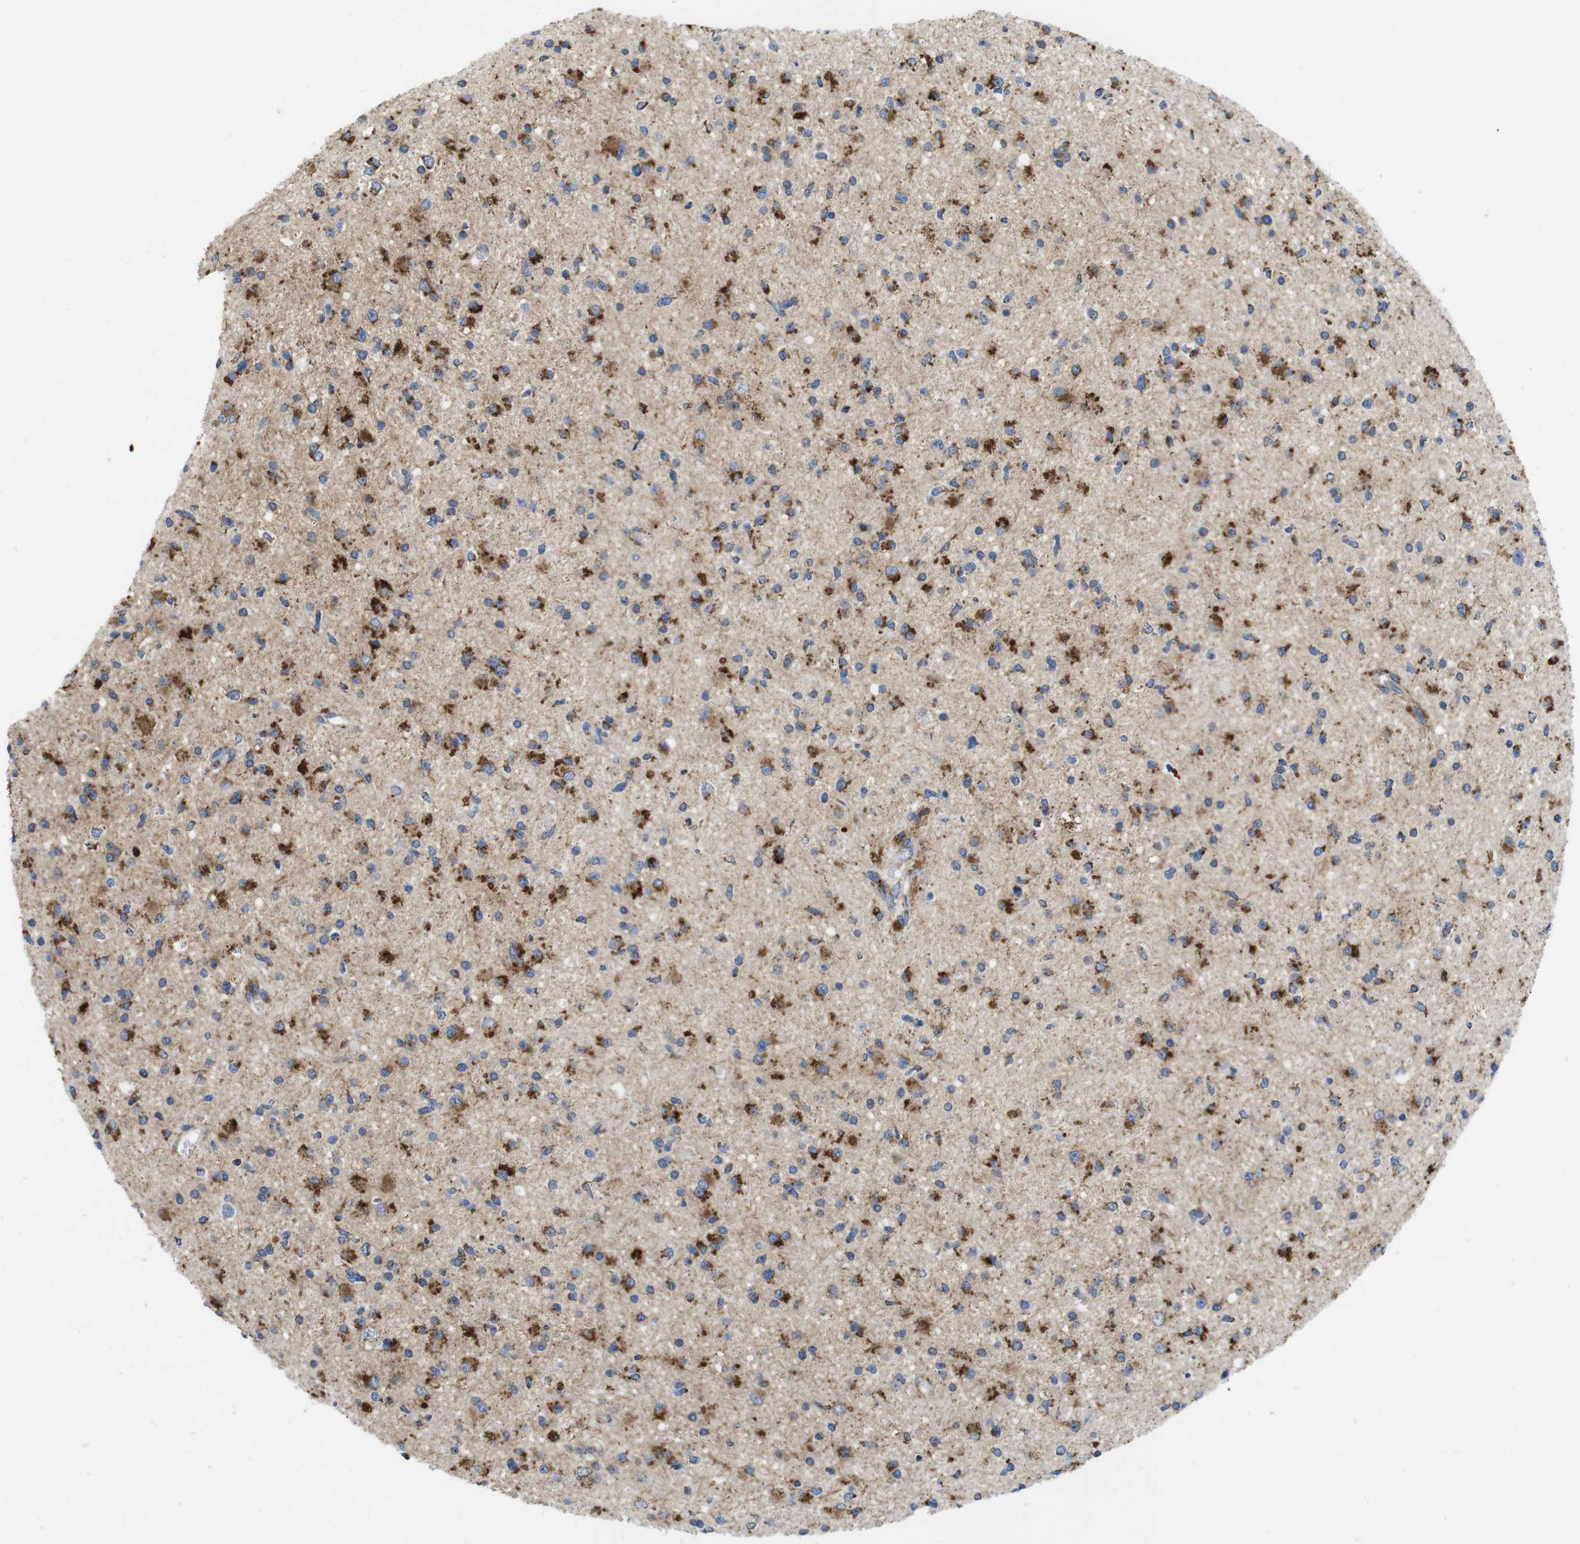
{"staining": {"intensity": "moderate", "quantity": "25%-75%", "location": "cytoplasmic/membranous"}, "tissue": "glioma", "cell_type": "Tumor cells", "image_type": "cancer", "snomed": [{"axis": "morphology", "description": "Glioma, malignant, High grade"}, {"axis": "topography", "description": "Brain"}], "caption": "An IHC image of neoplastic tissue is shown. Protein staining in brown highlights moderate cytoplasmic/membranous positivity in glioma within tumor cells.", "gene": "TMEM192", "patient": {"sex": "male", "age": 33}}